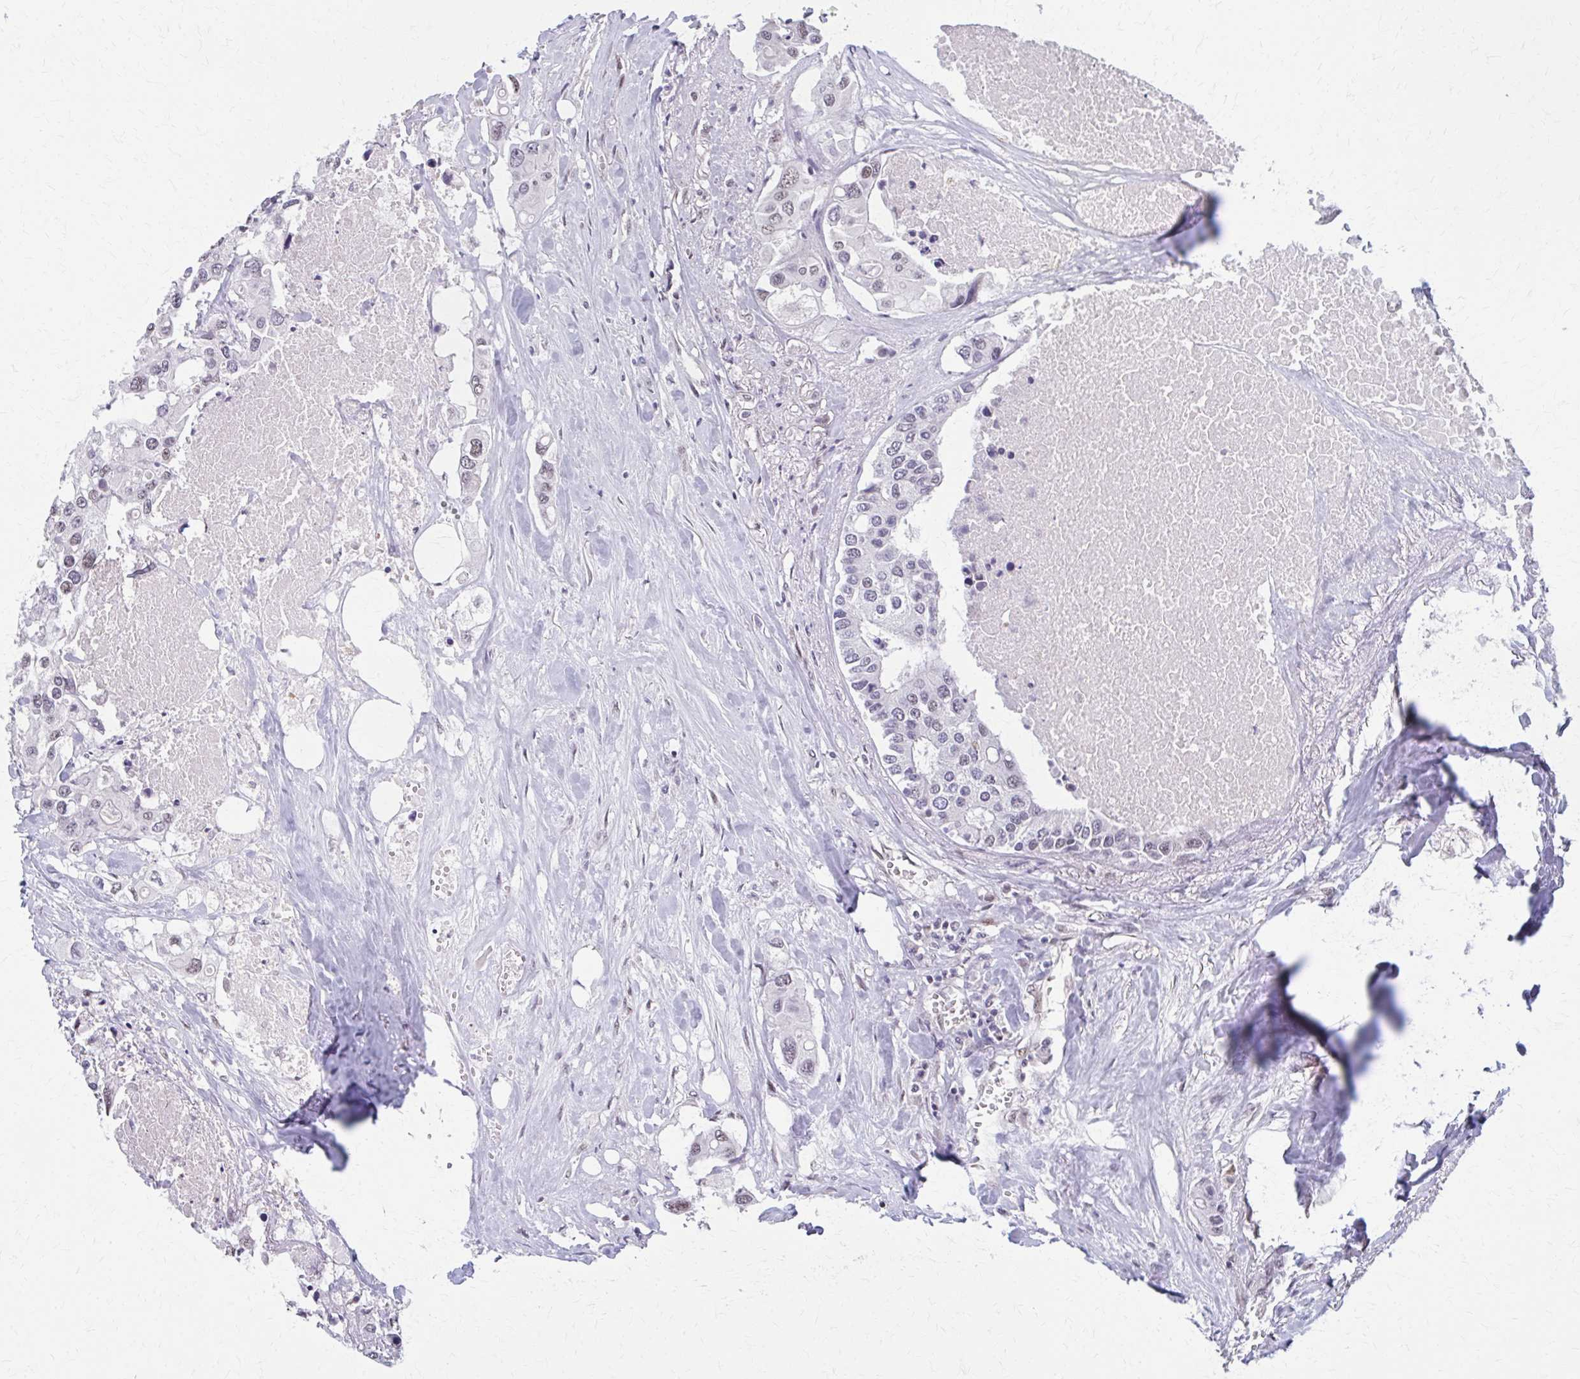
{"staining": {"intensity": "weak", "quantity": "<25%", "location": "nuclear"}, "tissue": "colorectal cancer", "cell_type": "Tumor cells", "image_type": "cancer", "snomed": [{"axis": "morphology", "description": "Adenocarcinoma, NOS"}, {"axis": "topography", "description": "Colon"}], "caption": "IHC histopathology image of neoplastic tissue: human adenocarcinoma (colorectal) stained with DAB (3,3'-diaminobenzidine) demonstrates no significant protein positivity in tumor cells.", "gene": "SETBP1", "patient": {"sex": "male", "age": 77}}